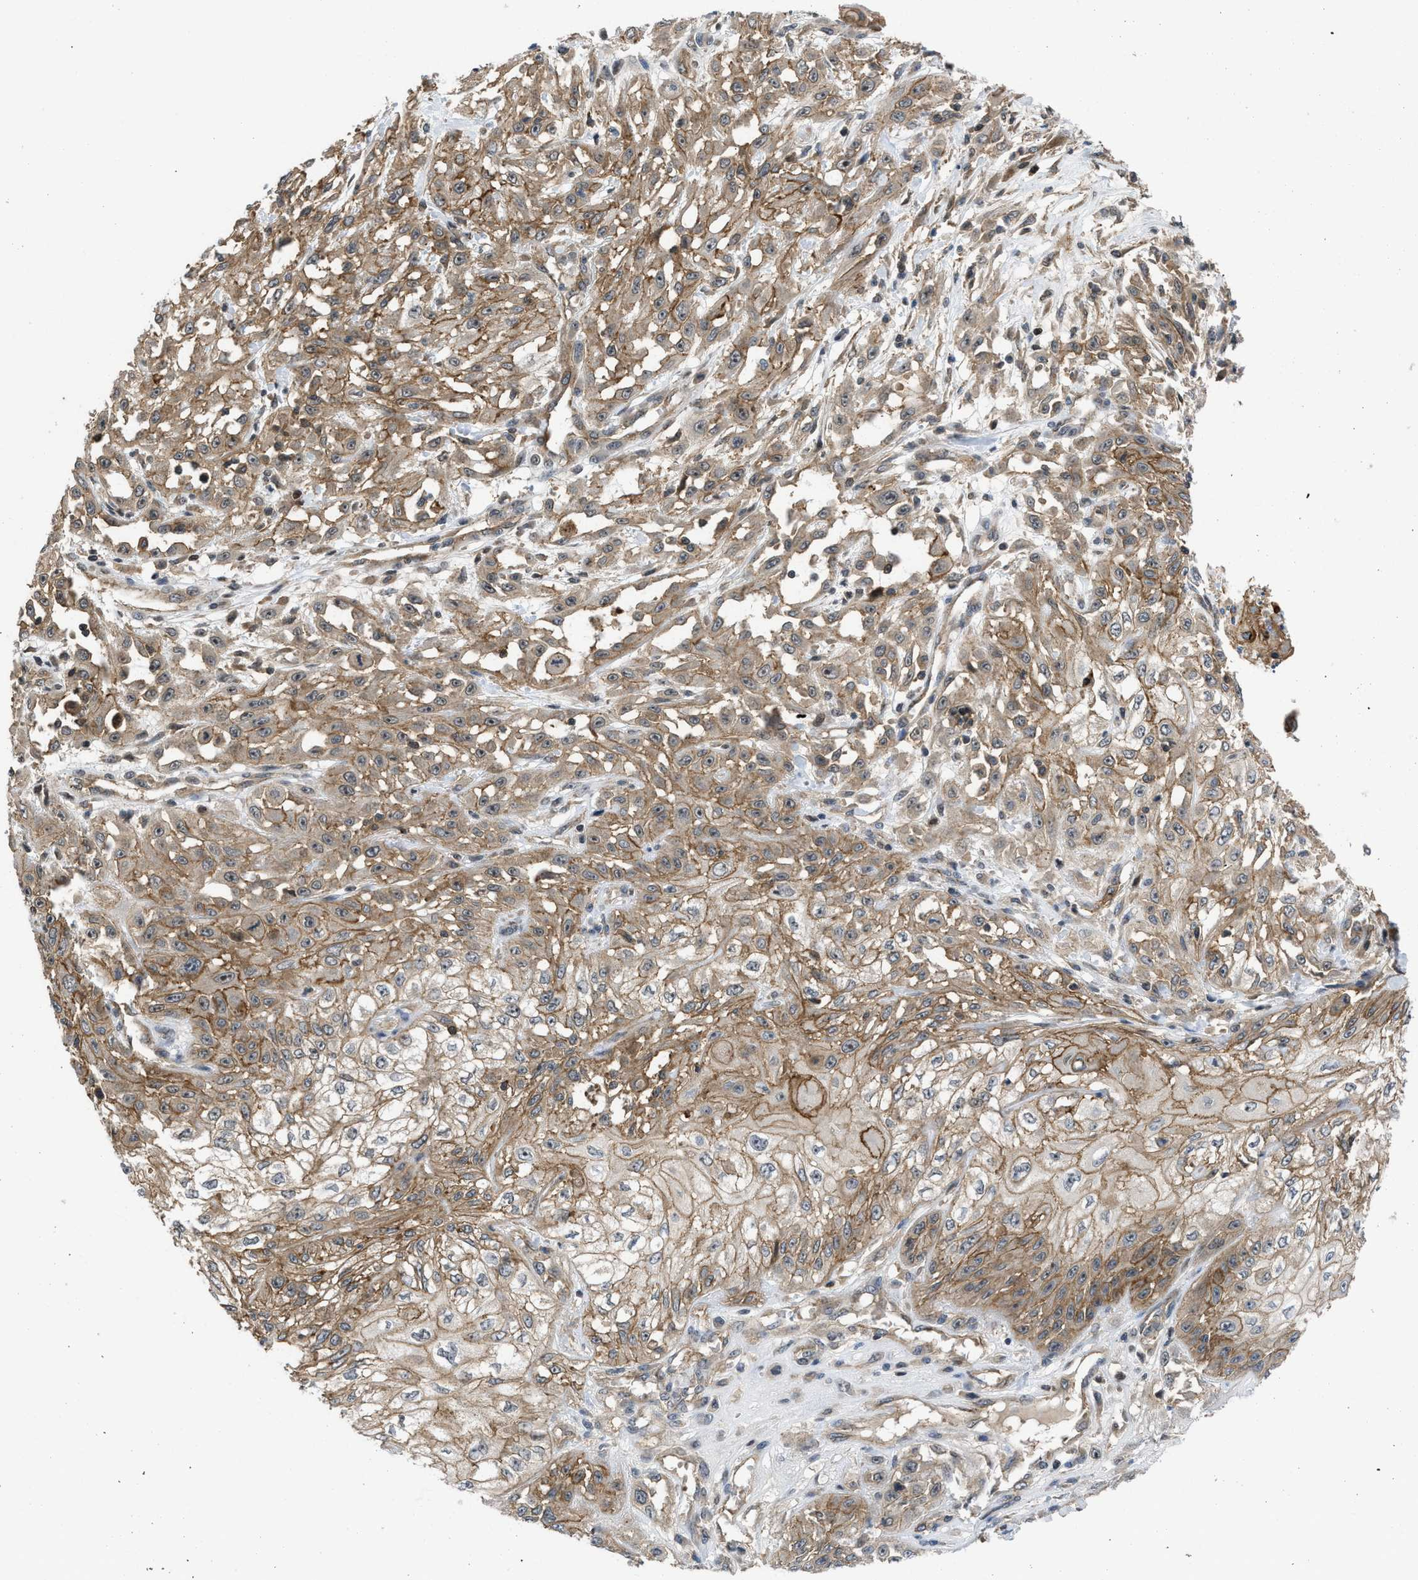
{"staining": {"intensity": "moderate", "quantity": ">75%", "location": "cytoplasmic/membranous"}, "tissue": "skin cancer", "cell_type": "Tumor cells", "image_type": "cancer", "snomed": [{"axis": "morphology", "description": "Squamous cell carcinoma, NOS"}, {"axis": "morphology", "description": "Squamous cell carcinoma, metastatic, NOS"}, {"axis": "topography", "description": "Skin"}, {"axis": "topography", "description": "Lymph node"}], "caption": "Immunohistochemical staining of skin cancer demonstrates moderate cytoplasmic/membranous protein expression in about >75% of tumor cells.", "gene": "GPATCH2L", "patient": {"sex": "male", "age": 75}}